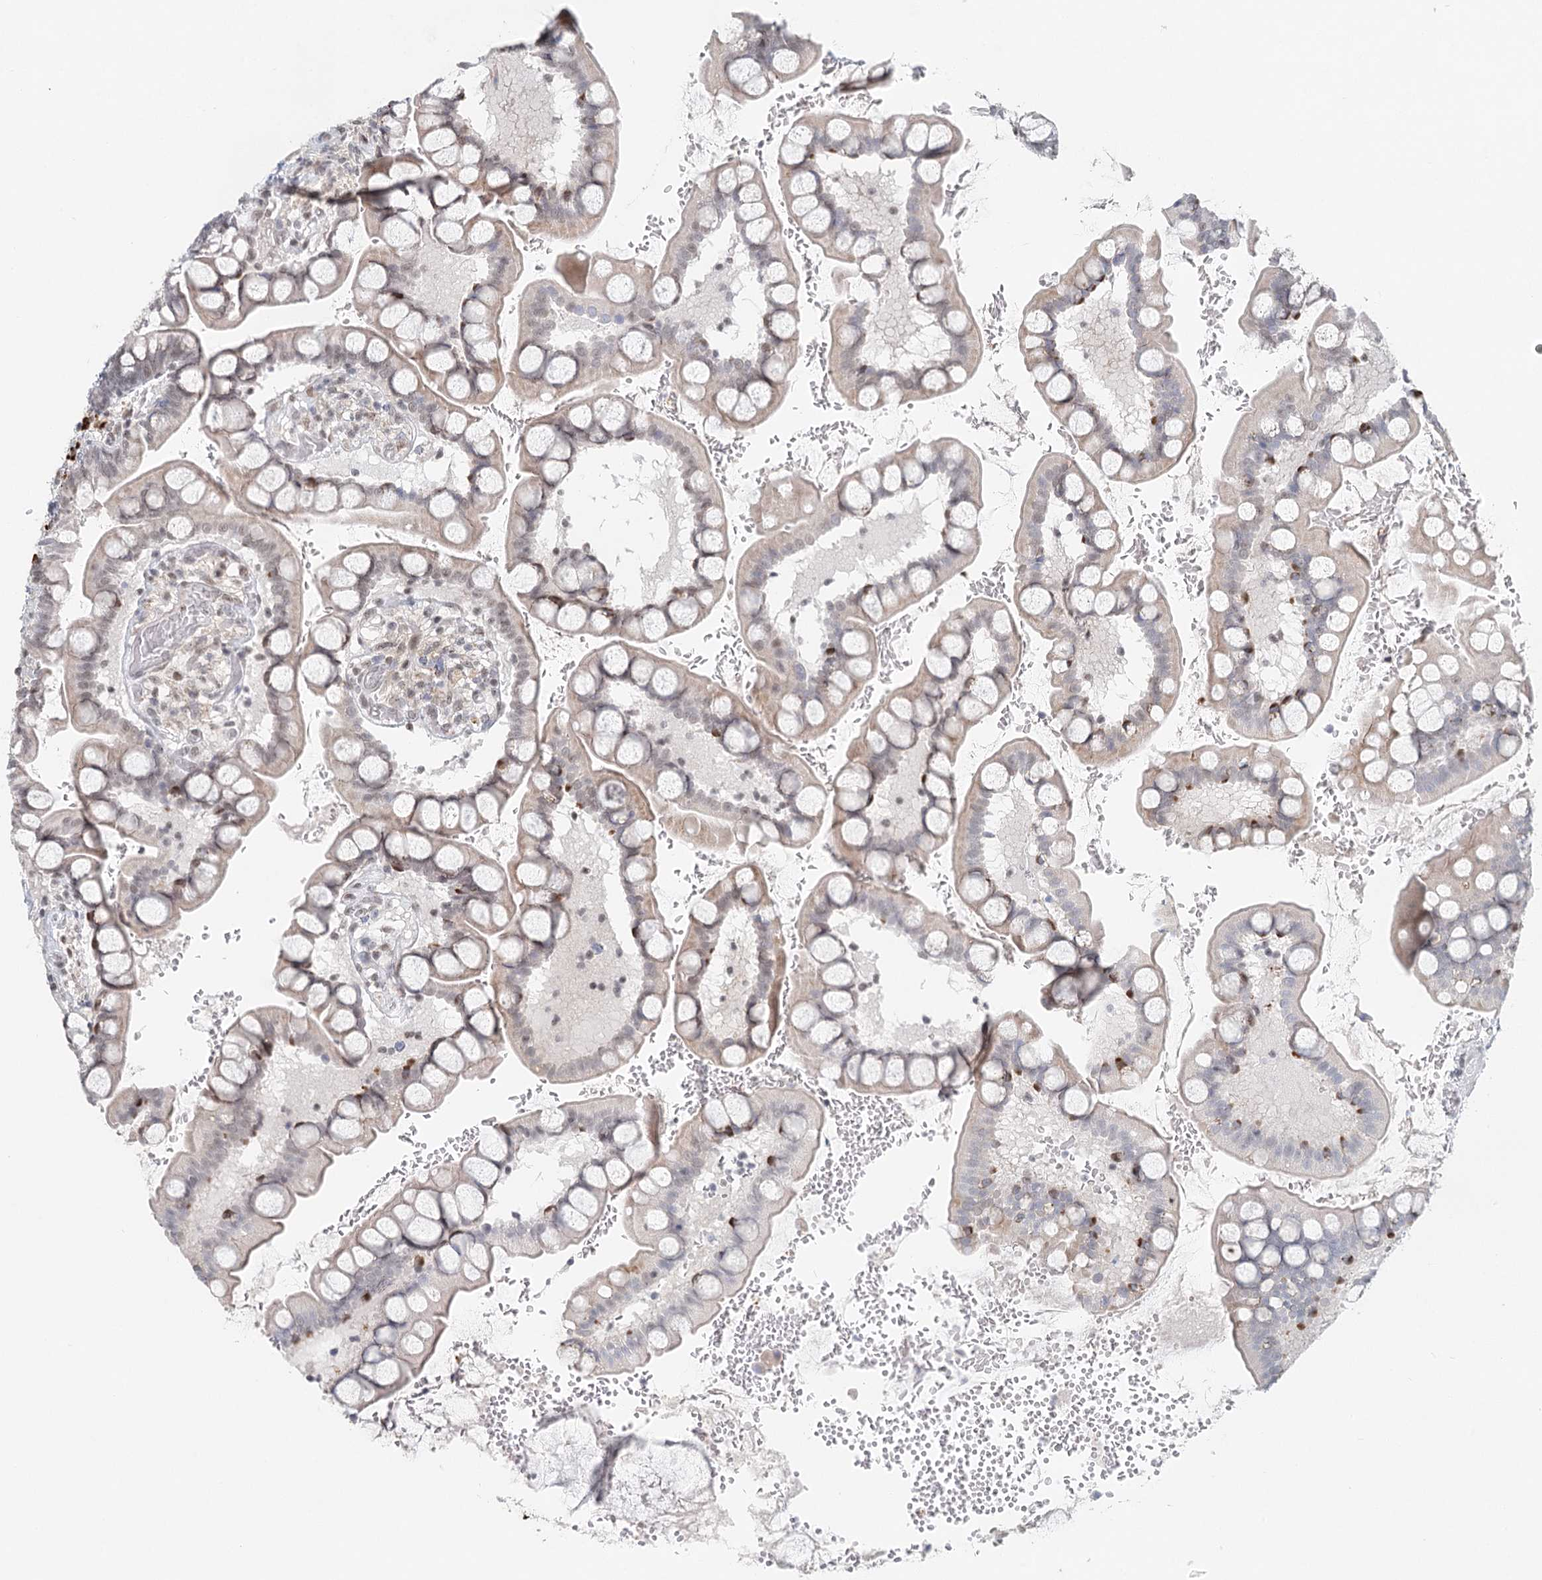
{"staining": {"intensity": "weak", "quantity": "<25%", "location": "cytoplasmic/membranous,nuclear"}, "tissue": "small intestine", "cell_type": "Glandular cells", "image_type": "normal", "snomed": [{"axis": "morphology", "description": "Normal tissue, NOS"}, {"axis": "topography", "description": "Small intestine"}], "caption": "Protein analysis of benign small intestine shows no significant positivity in glandular cells. (Immunohistochemistry (ihc), brightfield microscopy, high magnification).", "gene": "BNIP5", "patient": {"sex": "male", "age": 52}}